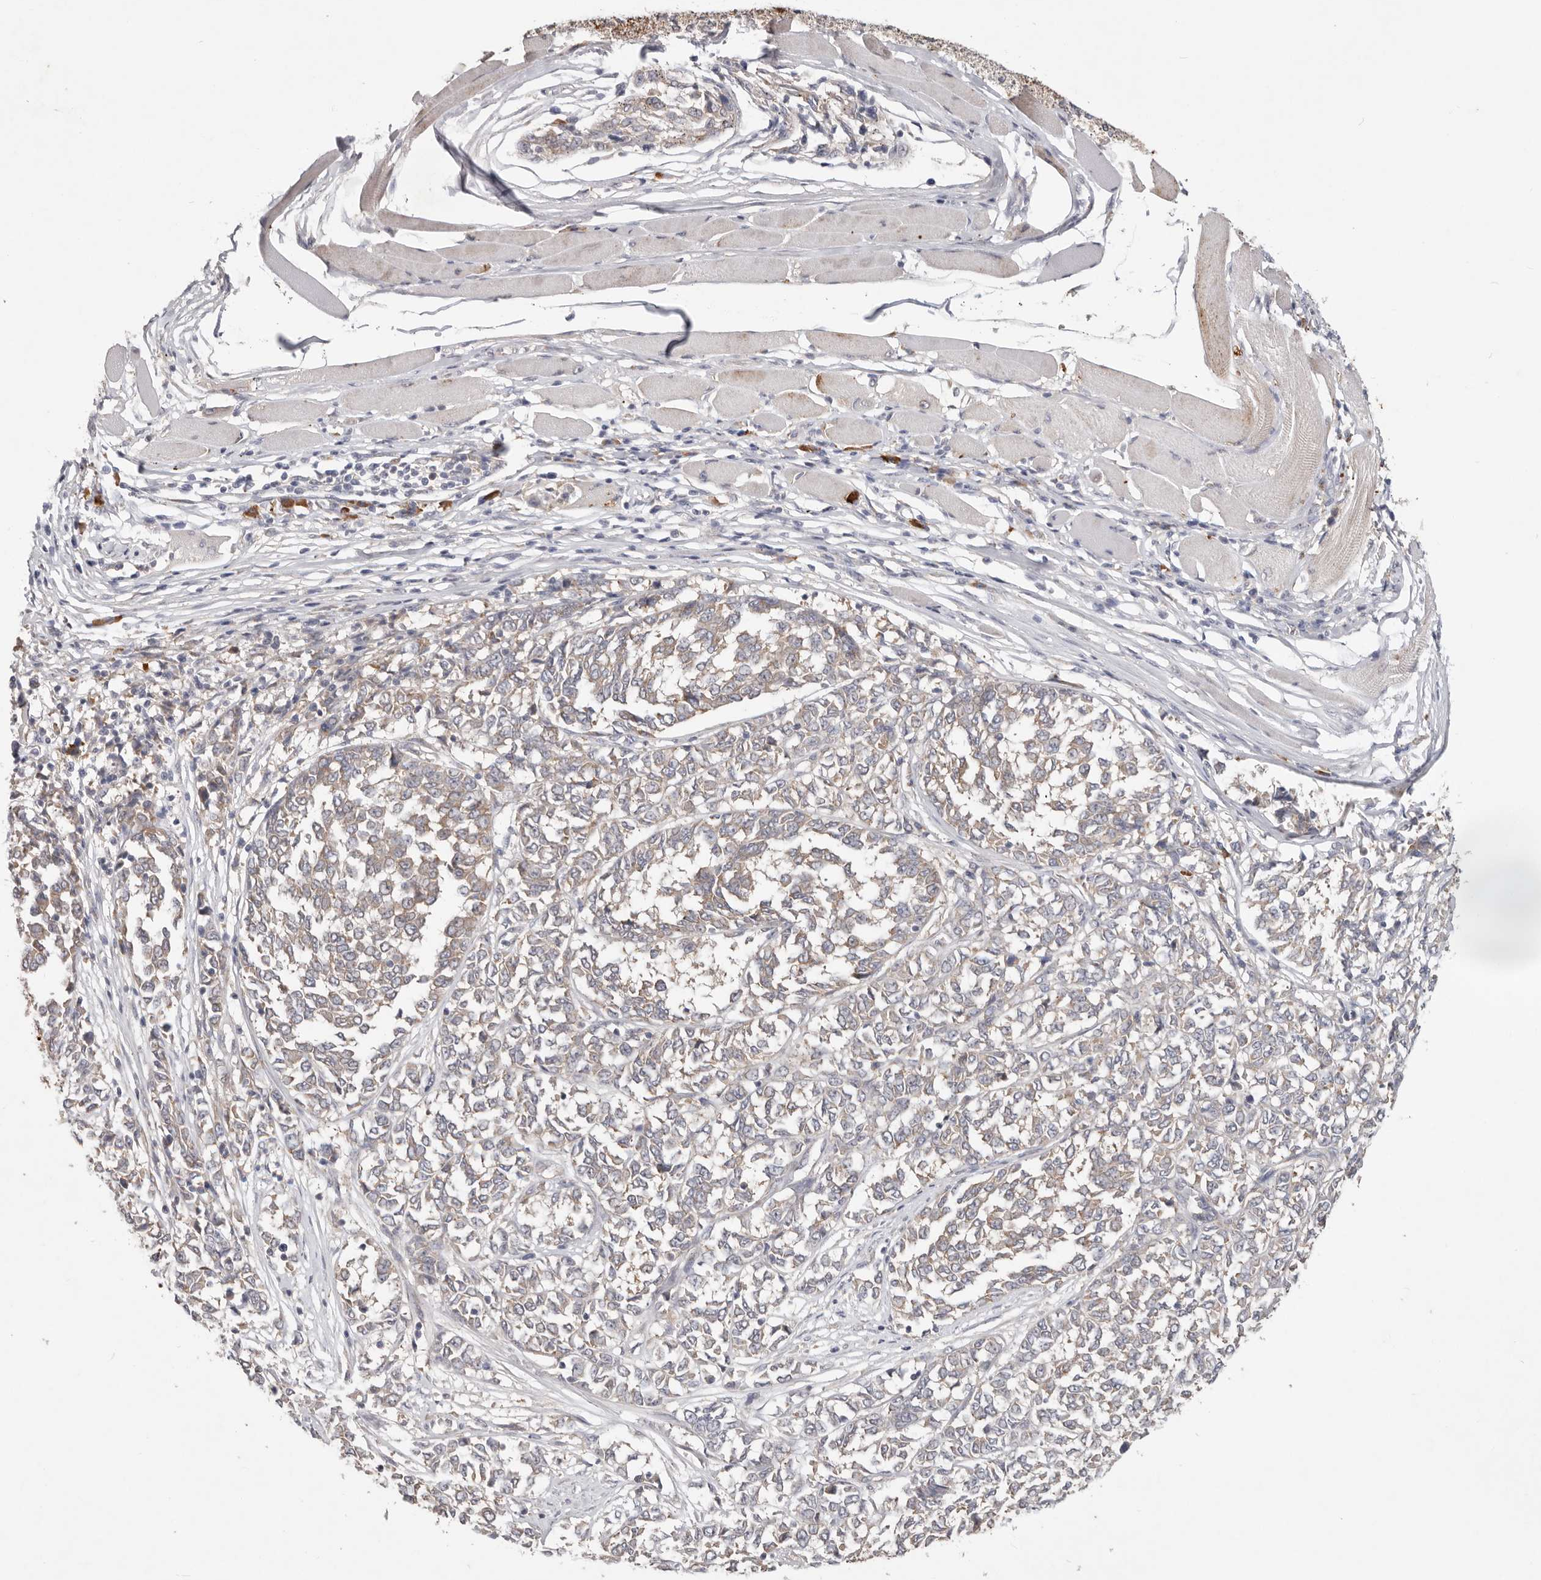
{"staining": {"intensity": "negative", "quantity": "none", "location": "none"}, "tissue": "melanoma", "cell_type": "Tumor cells", "image_type": "cancer", "snomed": [{"axis": "morphology", "description": "Malignant melanoma, NOS"}, {"axis": "topography", "description": "Skin"}], "caption": "Human malignant melanoma stained for a protein using immunohistochemistry shows no positivity in tumor cells.", "gene": "WDR77", "patient": {"sex": "female", "age": 72}}